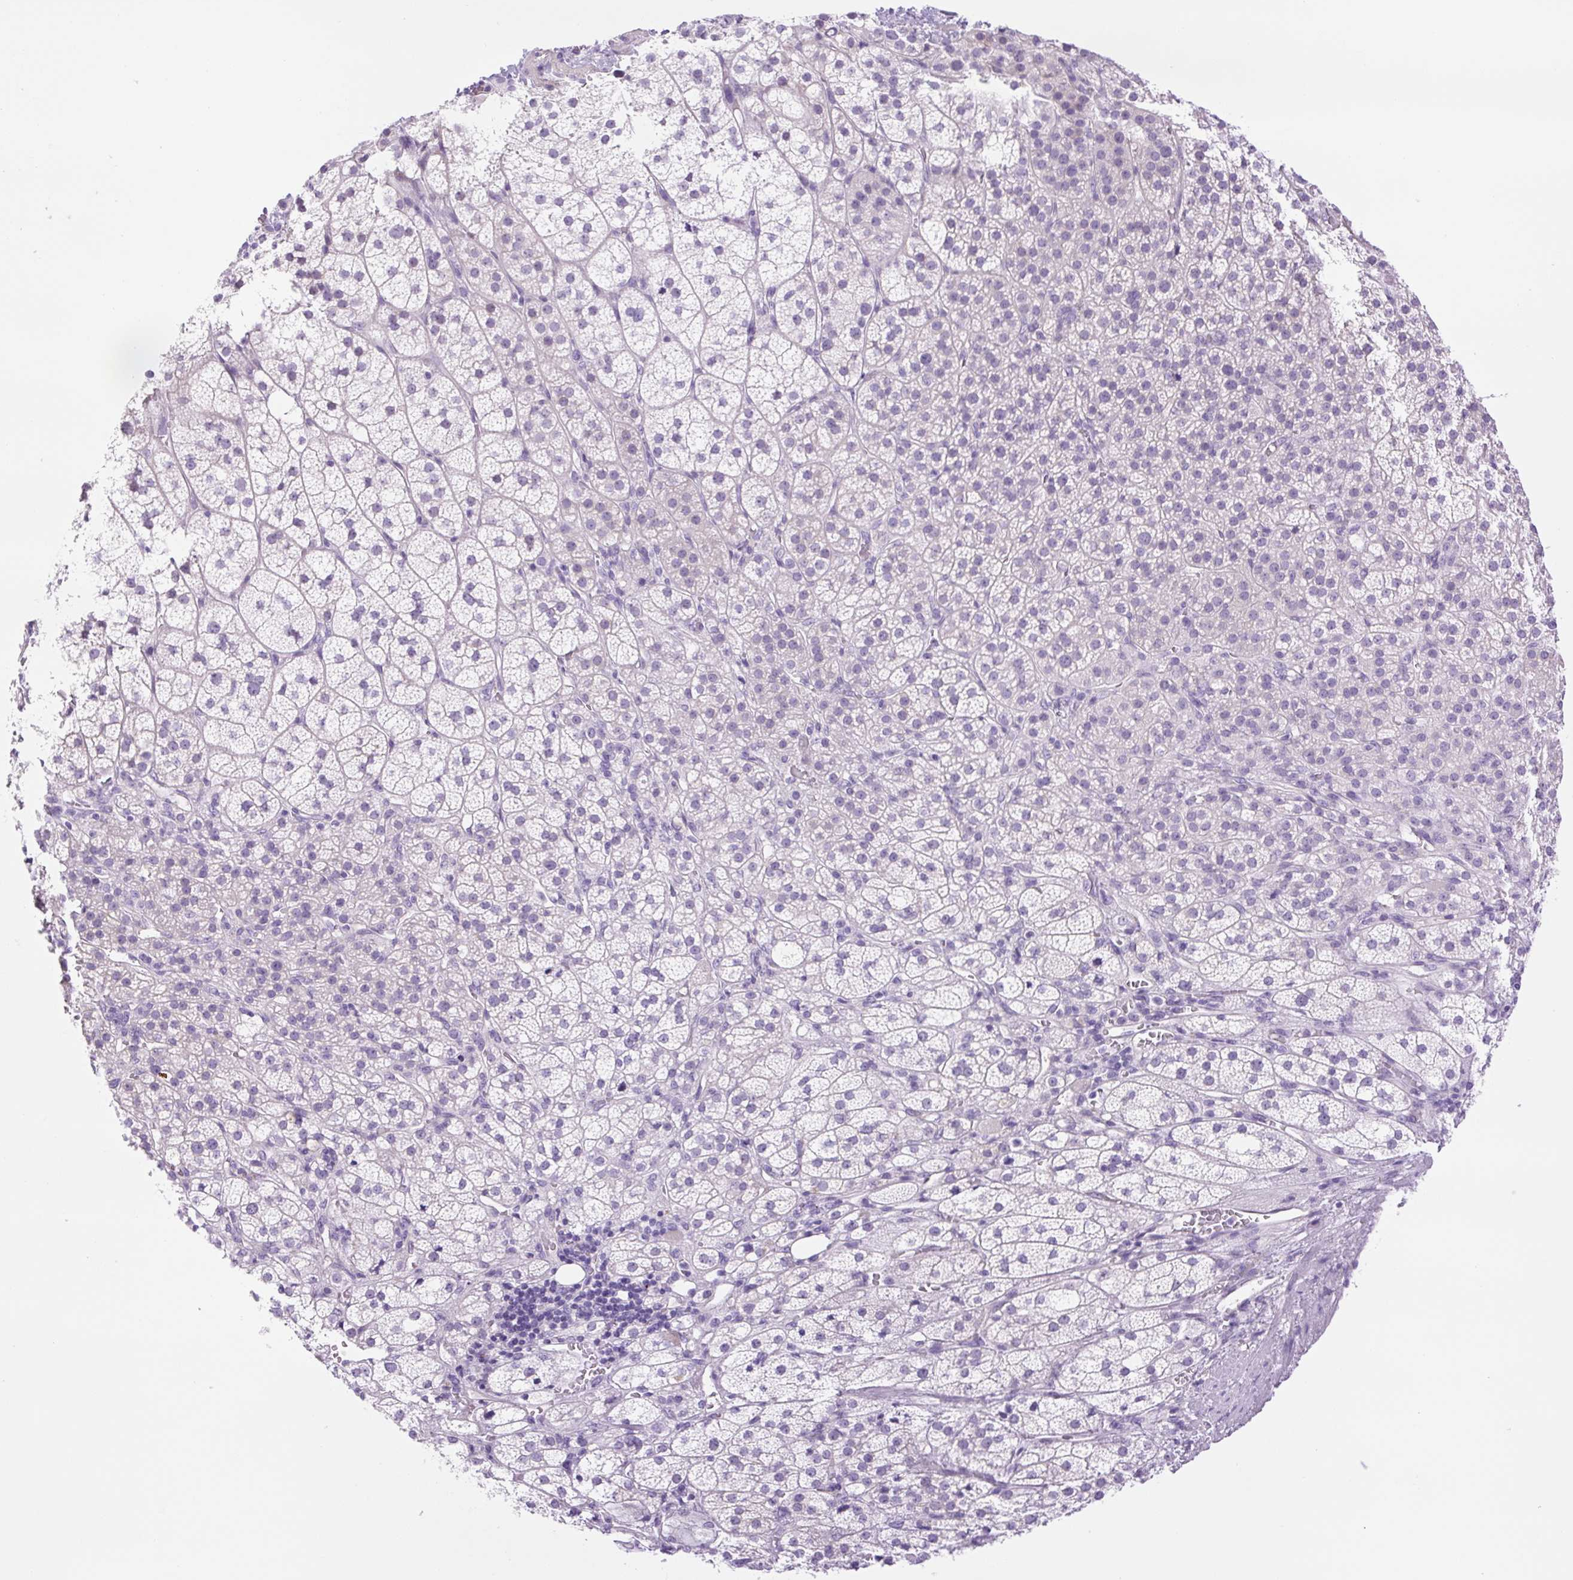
{"staining": {"intensity": "negative", "quantity": "none", "location": "none"}, "tissue": "adrenal gland", "cell_type": "Glandular cells", "image_type": "normal", "snomed": [{"axis": "morphology", "description": "Normal tissue, NOS"}, {"axis": "topography", "description": "Adrenal gland"}], "caption": "A histopathology image of human adrenal gland is negative for staining in glandular cells. (DAB (3,3'-diaminobenzidine) immunohistochemistry (IHC) with hematoxylin counter stain).", "gene": "CDSN", "patient": {"sex": "female", "age": 60}}